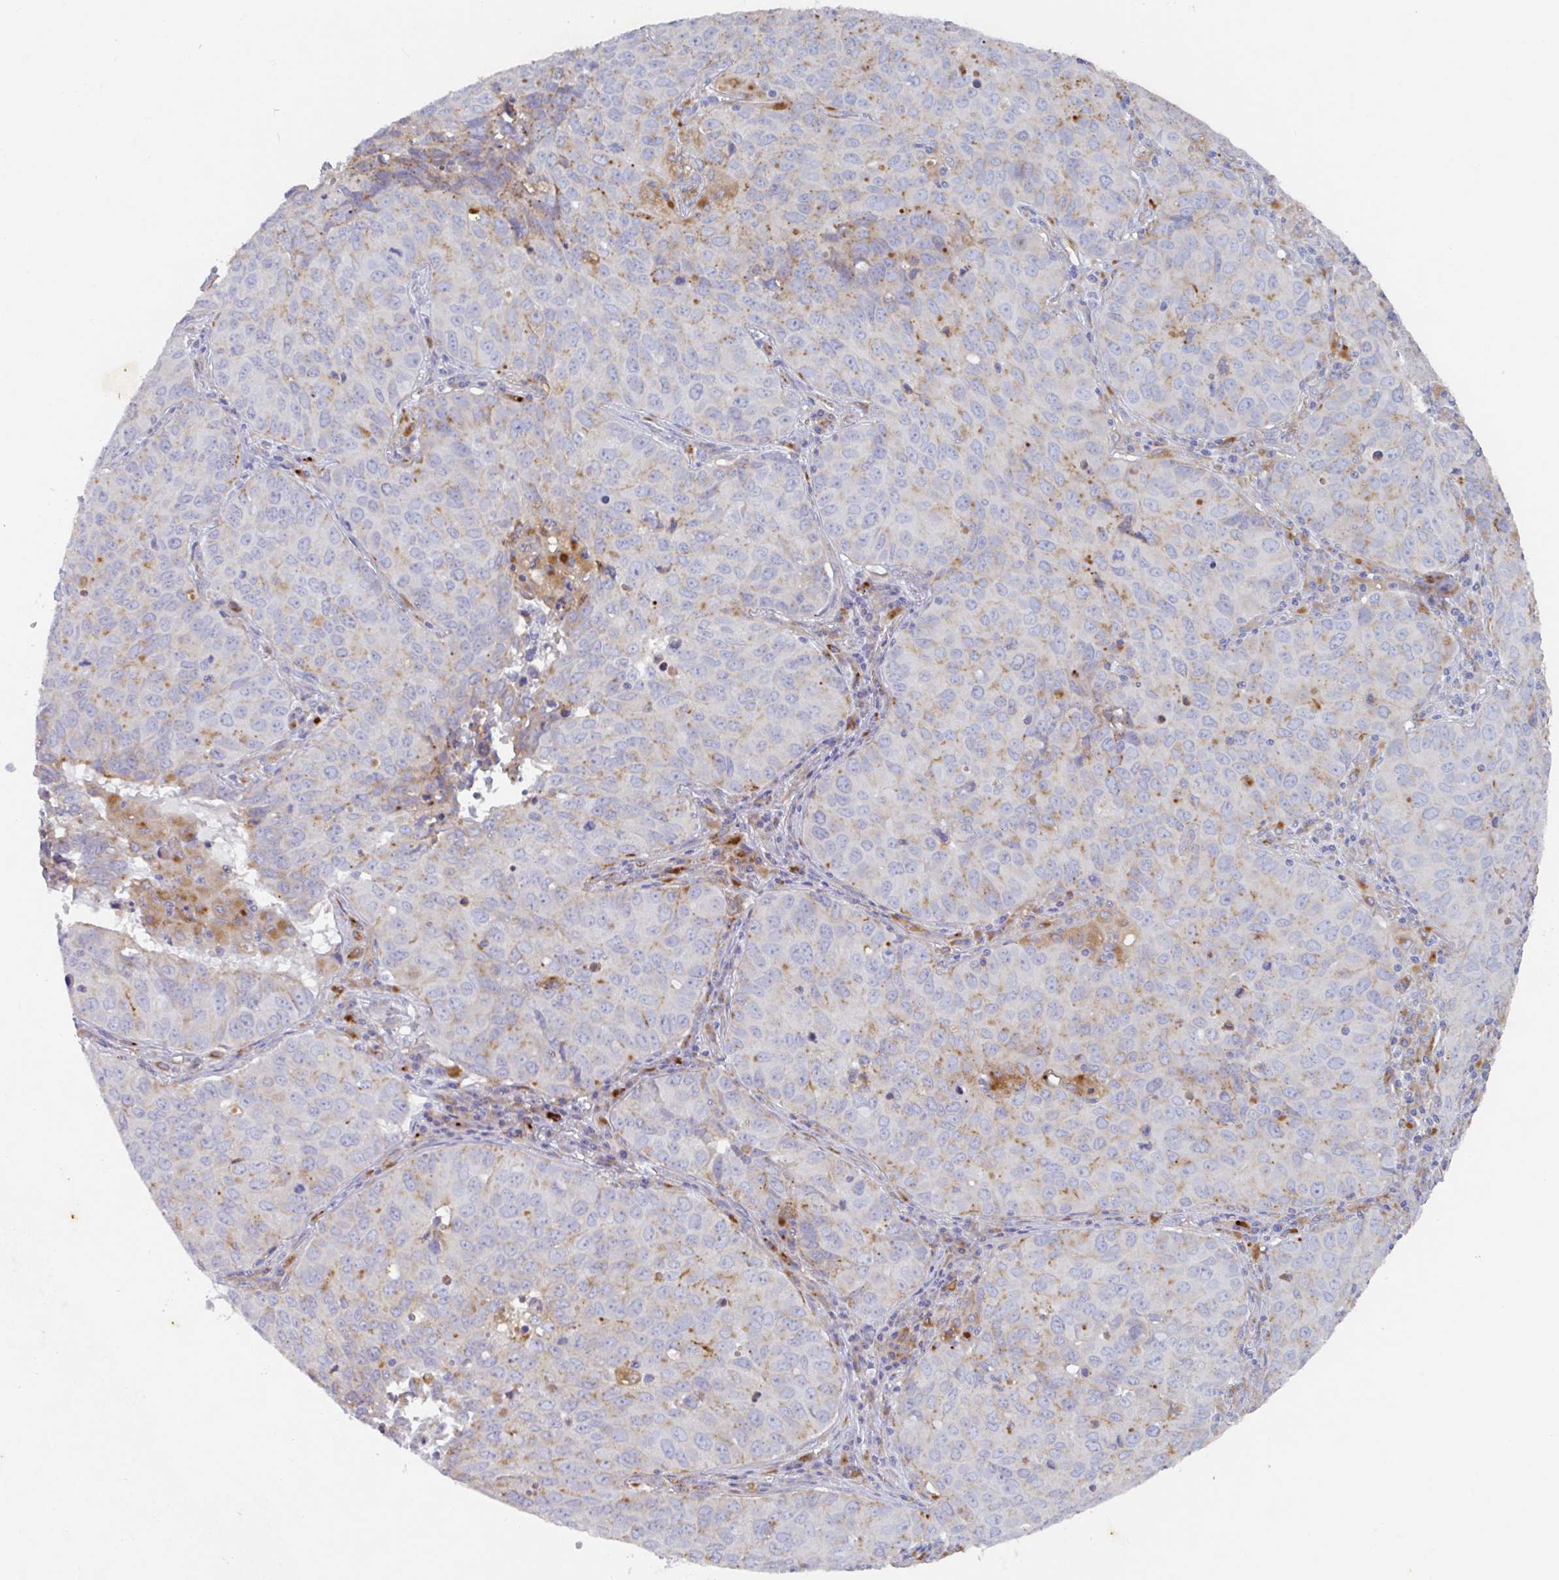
{"staining": {"intensity": "moderate", "quantity": "<25%", "location": "cytoplasmic/membranous"}, "tissue": "lung cancer", "cell_type": "Tumor cells", "image_type": "cancer", "snomed": [{"axis": "morphology", "description": "Adenocarcinoma, NOS"}, {"axis": "topography", "description": "Lung"}], "caption": "Protein staining exhibits moderate cytoplasmic/membranous positivity in approximately <25% of tumor cells in lung adenocarcinoma.", "gene": "MANBA", "patient": {"sex": "female", "age": 50}}